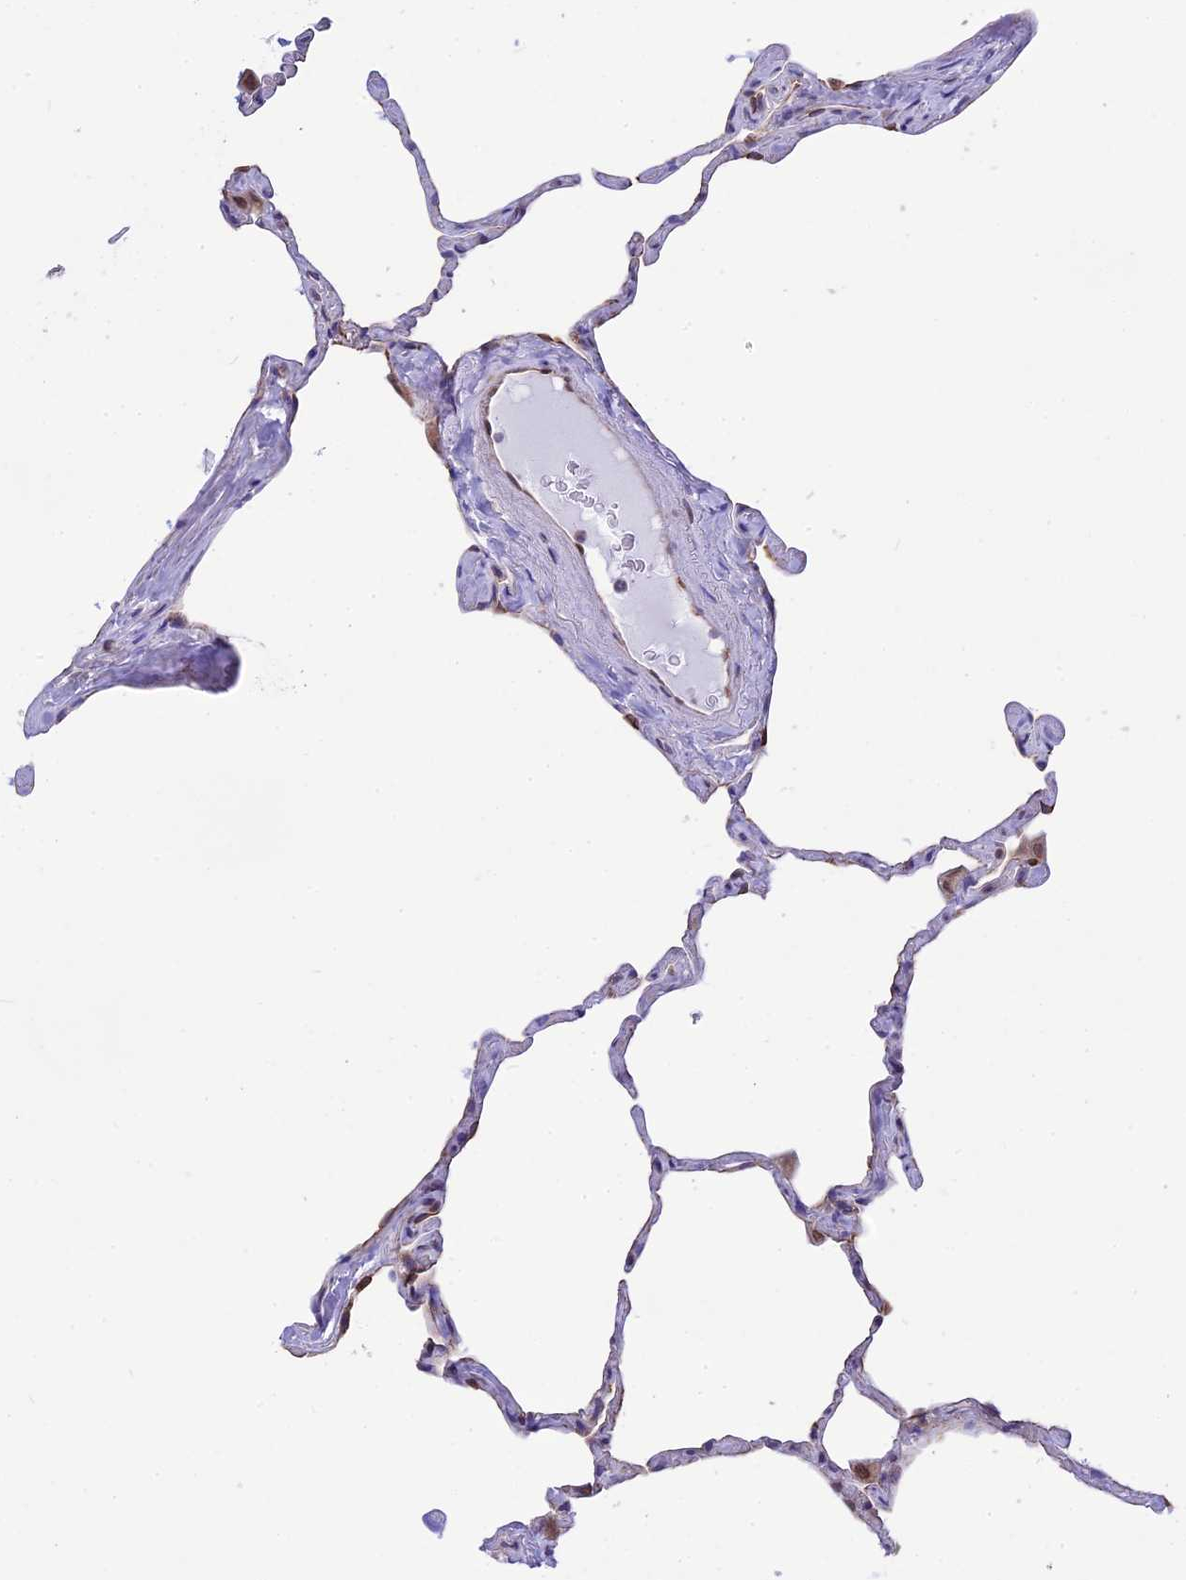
{"staining": {"intensity": "negative", "quantity": "none", "location": "none"}, "tissue": "lung", "cell_type": "Alveolar cells", "image_type": "normal", "snomed": [{"axis": "morphology", "description": "Normal tissue, NOS"}, {"axis": "topography", "description": "Lung"}], "caption": "Immunohistochemistry (IHC) image of unremarkable lung stained for a protein (brown), which demonstrates no staining in alveolar cells.", "gene": "DOC2B", "patient": {"sex": "male", "age": 65}}